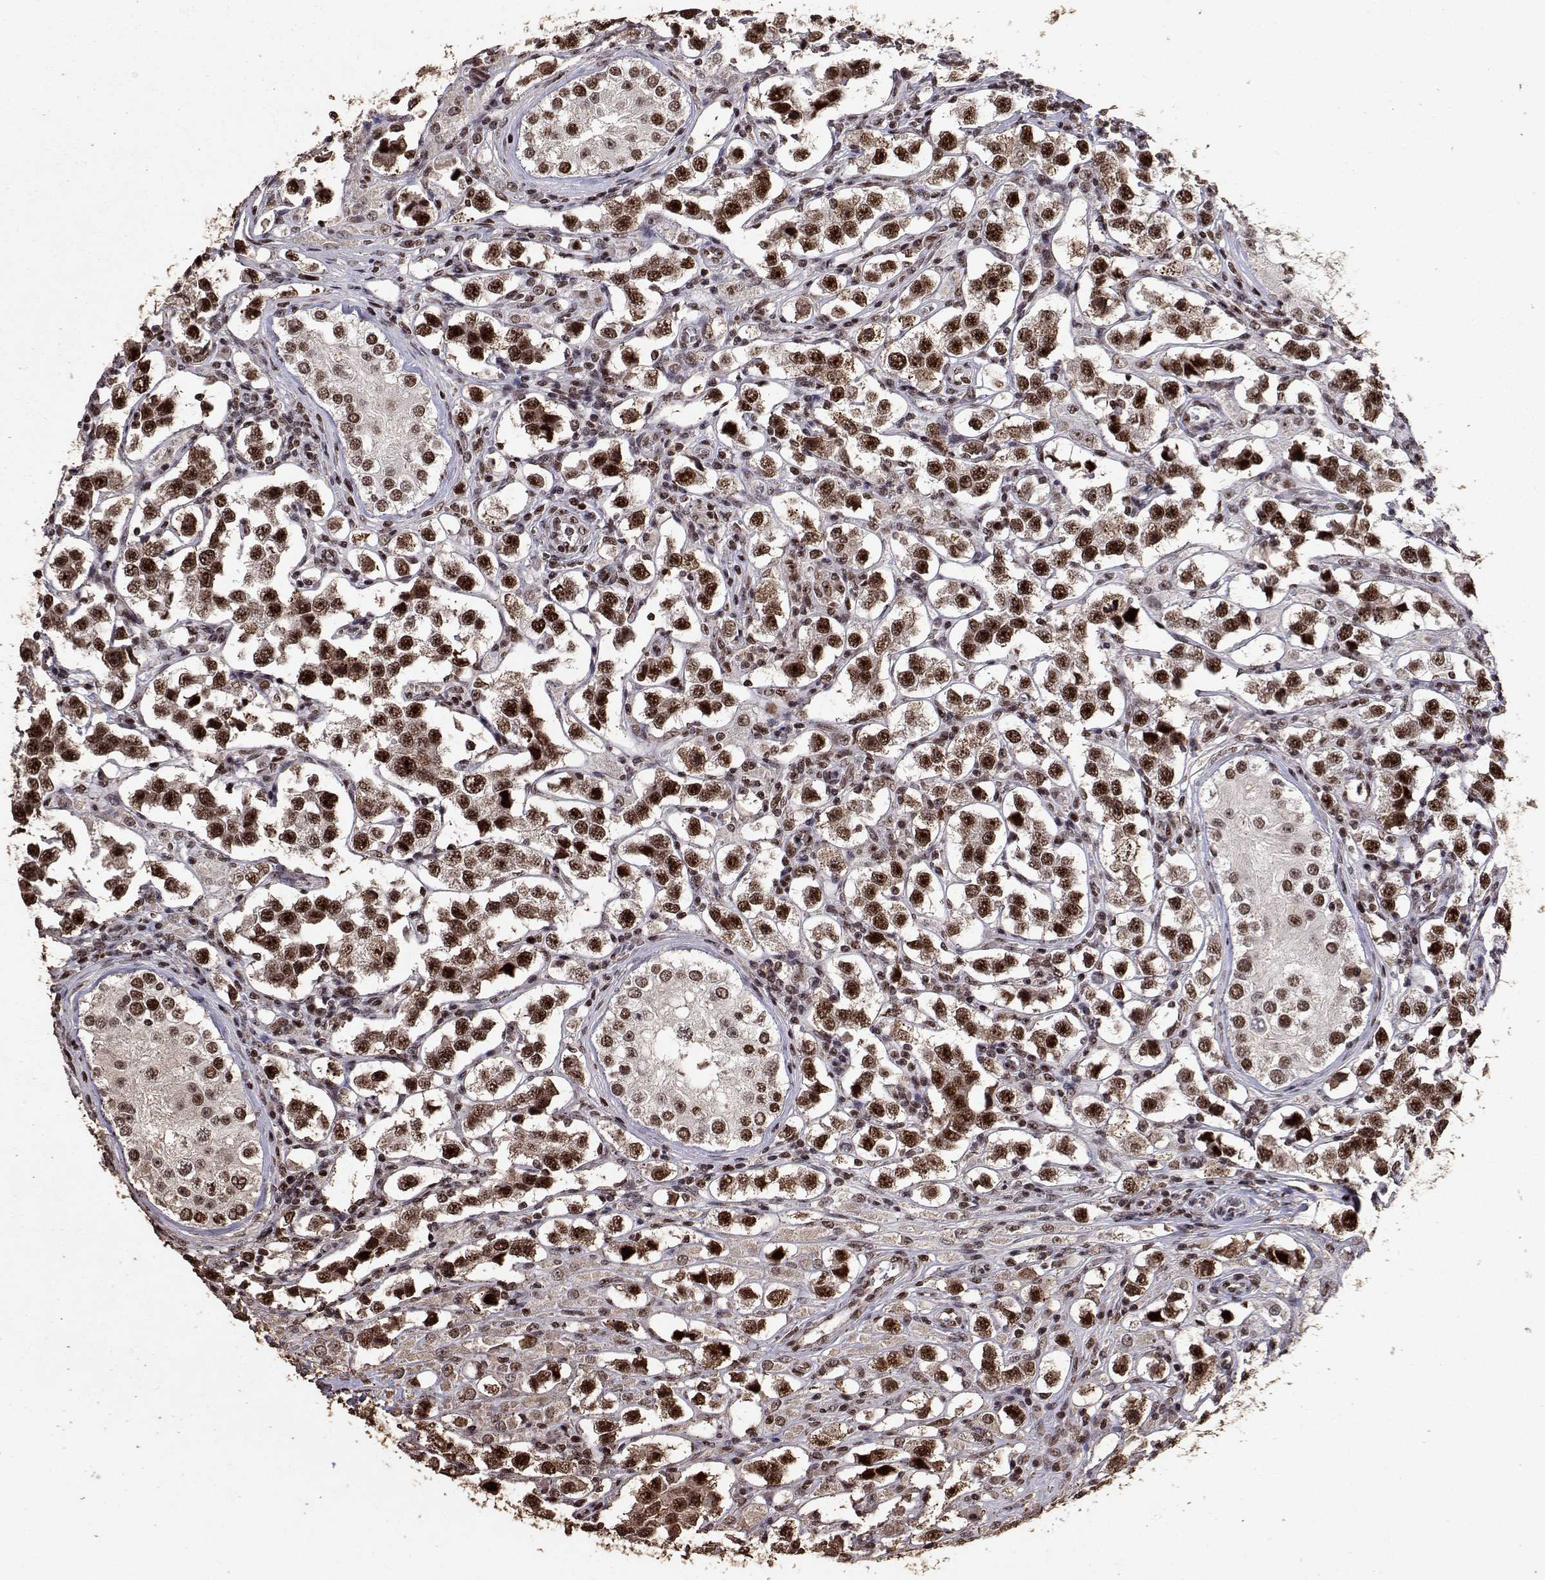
{"staining": {"intensity": "strong", "quantity": ">75%", "location": "nuclear"}, "tissue": "testis cancer", "cell_type": "Tumor cells", "image_type": "cancer", "snomed": [{"axis": "morphology", "description": "Seminoma, NOS"}, {"axis": "topography", "description": "Testis"}], "caption": "This is an image of immunohistochemistry (IHC) staining of testis cancer, which shows strong expression in the nuclear of tumor cells.", "gene": "TOE1", "patient": {"sex": "male", "age": 37}}